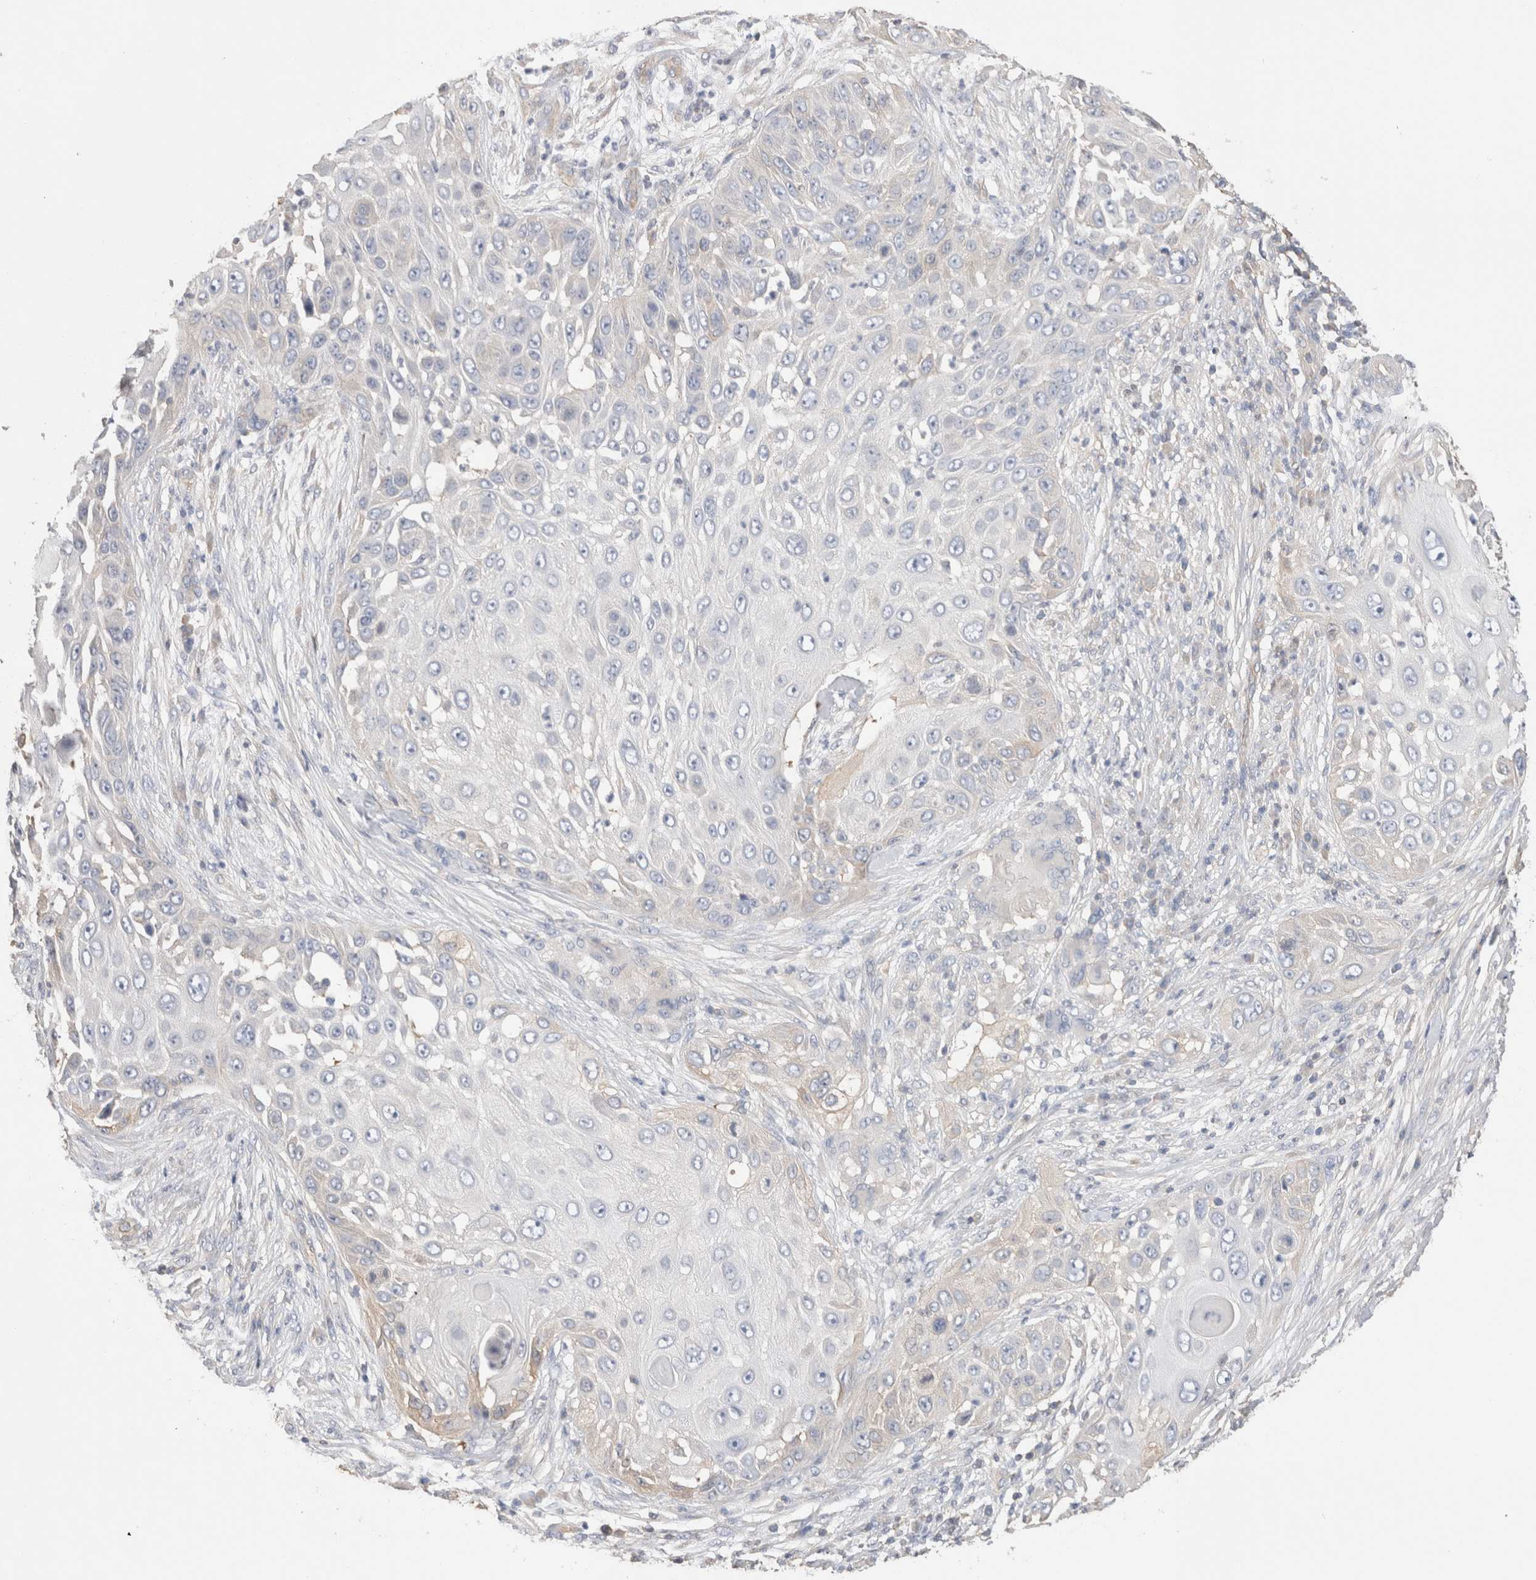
{"staining": {"intensity": "negative", "quantity": "none", "location": "none"}, "tissue": "skin cancer", "cell_type": "Tumor cells", "image_type": "cancer", "snomed": [{"axis": "morphology", "description": "Squamous cell carcinoma, NOS"}, {"axis": "topography", "description": "Skin"}], "caption": "This is an immunohistochemistry micrograph of human skin squamous cell carcinoma. There is no positivity in tumor cells.", "gene": "CAPN2", "patient": {"sex": "female", "age": 44}}